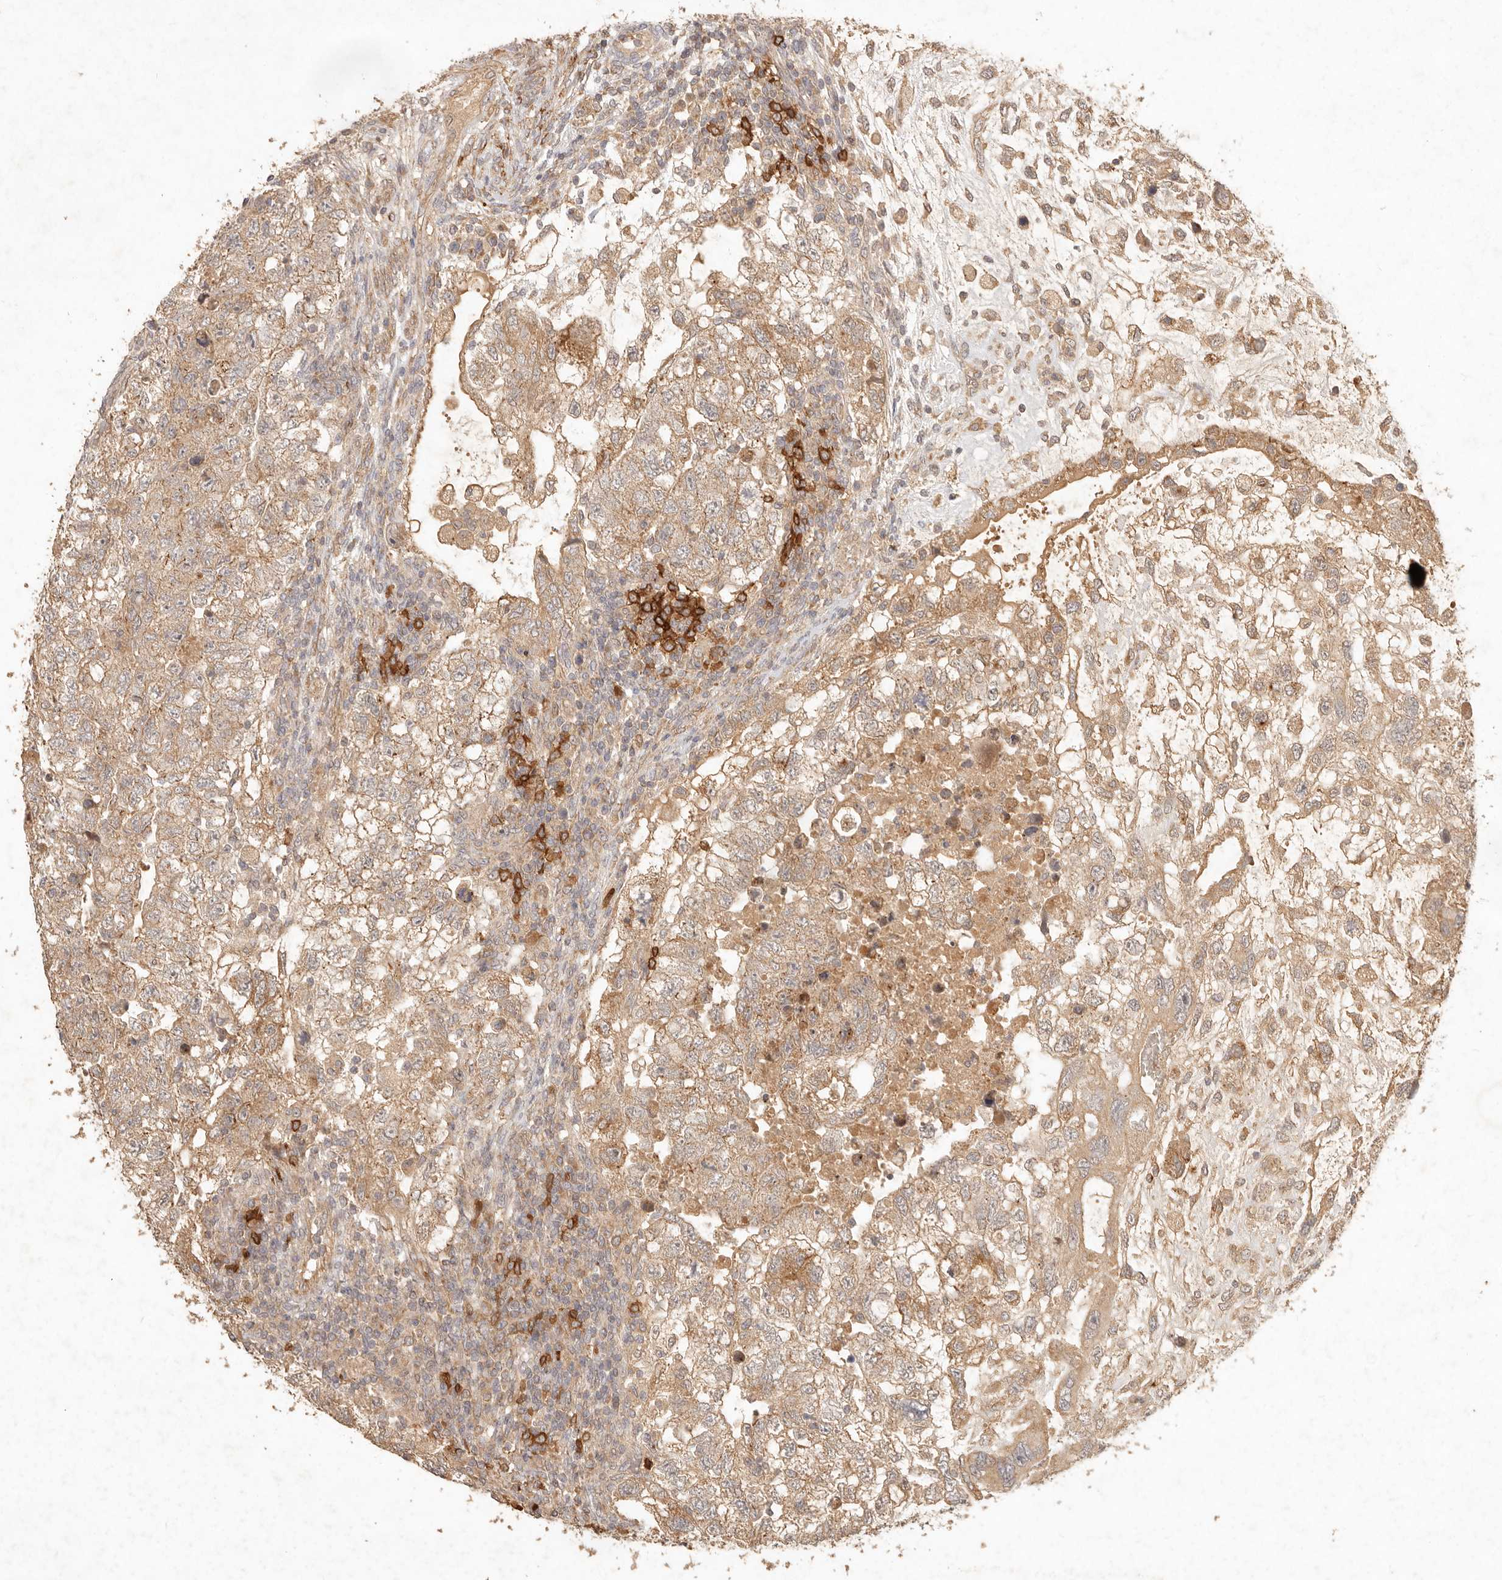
{"staining": {"intensity": "moderate", "quantity": ">75%", "location": "cytoplasmic/membranous"}, "tissue": "testis cancer", "cell_type": "Tumor cells", "image_type": "cancer", "snomed": [{"axis": "morphology", "description": "Carcinoma, Embryonal, NOS"}, {"axis": "topography", "description": "Testis"}], "caption": "Immunohistochemistry (IHC) histopathology image of neoplastic tissue: human testis cancer stained using immunohistochemistry demonstrates medium levels of moderate protein expression localized specifically in the cytoplasmic/membranous of tumor cells, appearing as a cytoplasmic/membranous brown color.", "gene": "CLEC4C", "patient": {"sex": "male", "age": 37}}